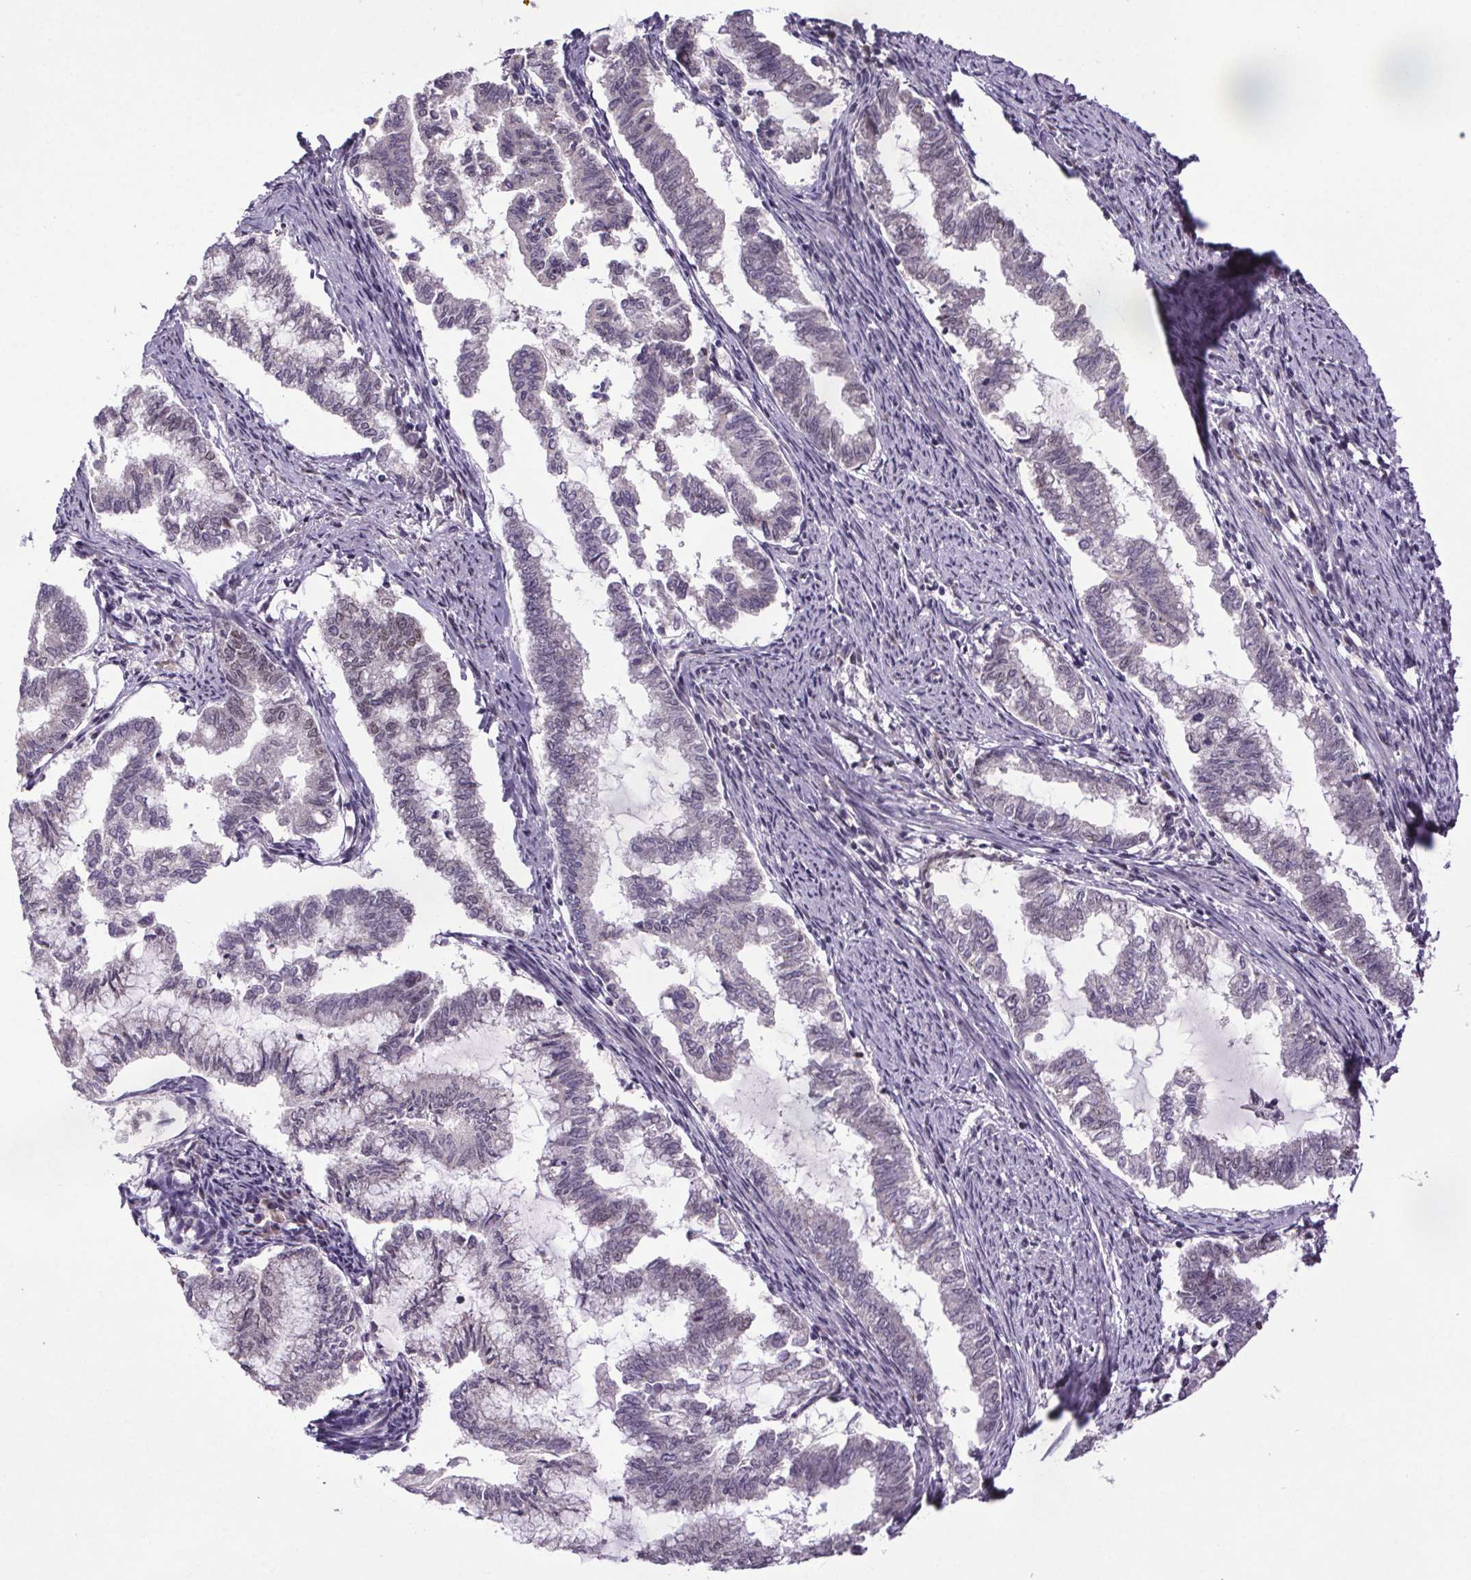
{"staining": {"intensity": "negative", "quantity": "none", "location": "none"}, "tissue": "endometrial cancer", "cell_type": "Tumor cells", "image_type": "cancer", "snomed": [{"axis": "morphology", "description": "Adenocarcinoma, NOS"}, {"axis": "topography", "description": "Endometrium"}], "caption": "This is a image of immunohistochemistry staining of endometrial adenocarcinoma, which shows no expression in tumor cells.", "gene": "ATMIN", "patient": {"sex": "female", "age": 79}}